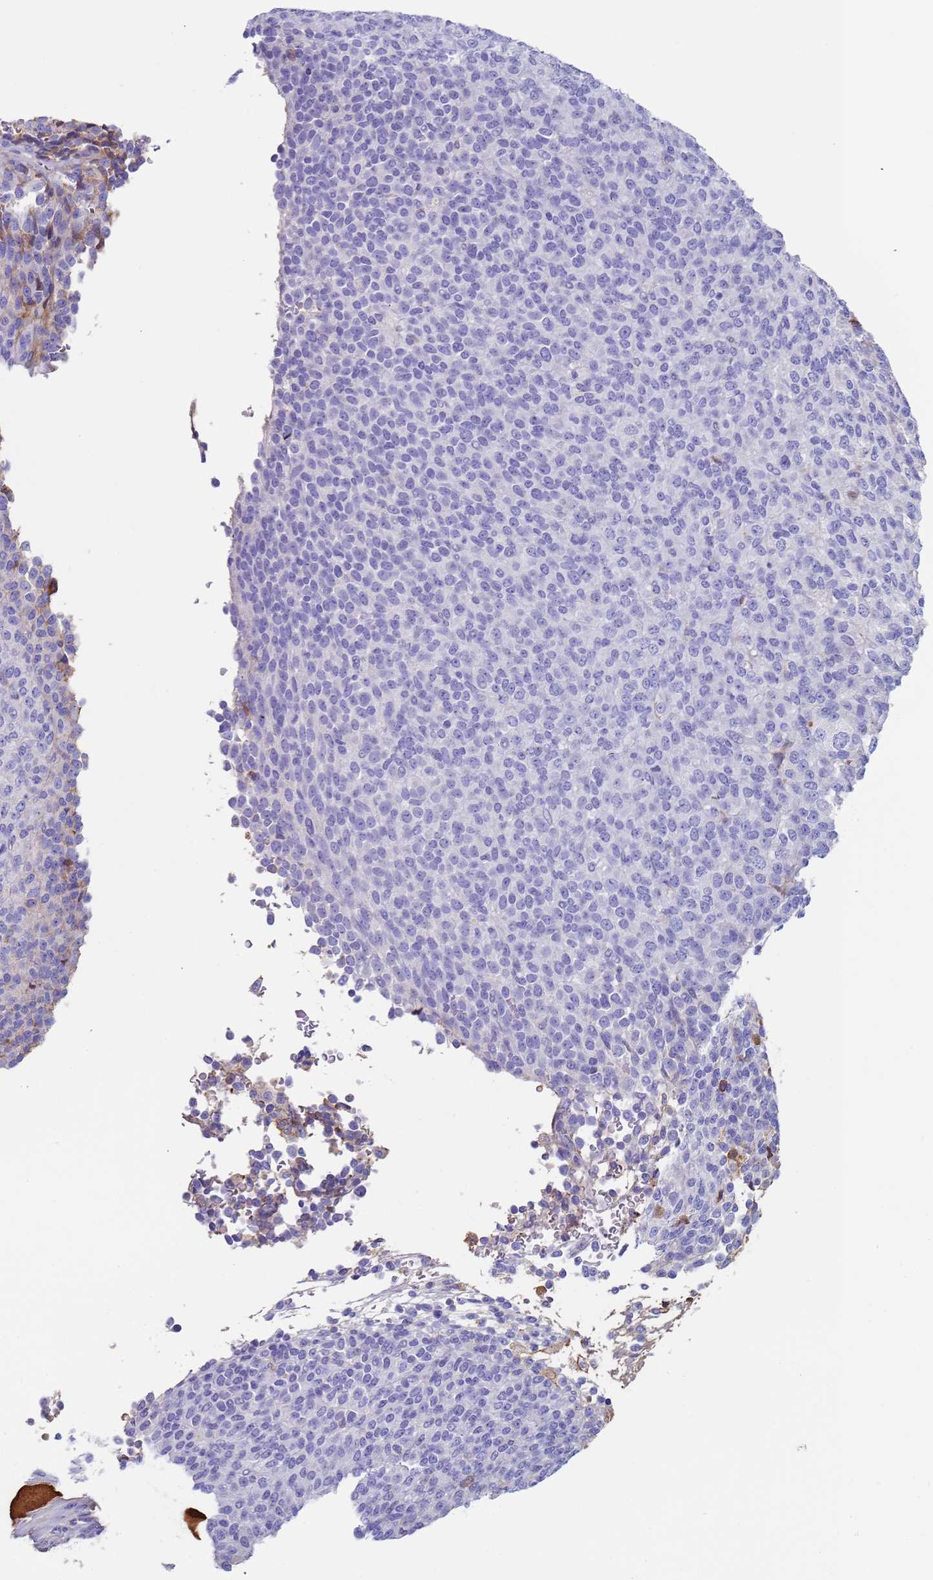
{"staining": {"intensity": "negative", "quantity": "none", "location": "none"}, "tissue": "melanoma", "cell_type": "Tumor cells", "image_type": "cancer", "snomed": [{"axis": "morphology", "description": "Malignant melanoma, Metastatic site"}, {"axis": "topography", "description": "Brain"}], "caption": "Human malignant melanoma (metastatic site) stained for a protein using IHC demonstrates no positivity in tumor cells.", "gene": "CYSLTR2", "patient": {"sex": "female", "age": 56}}